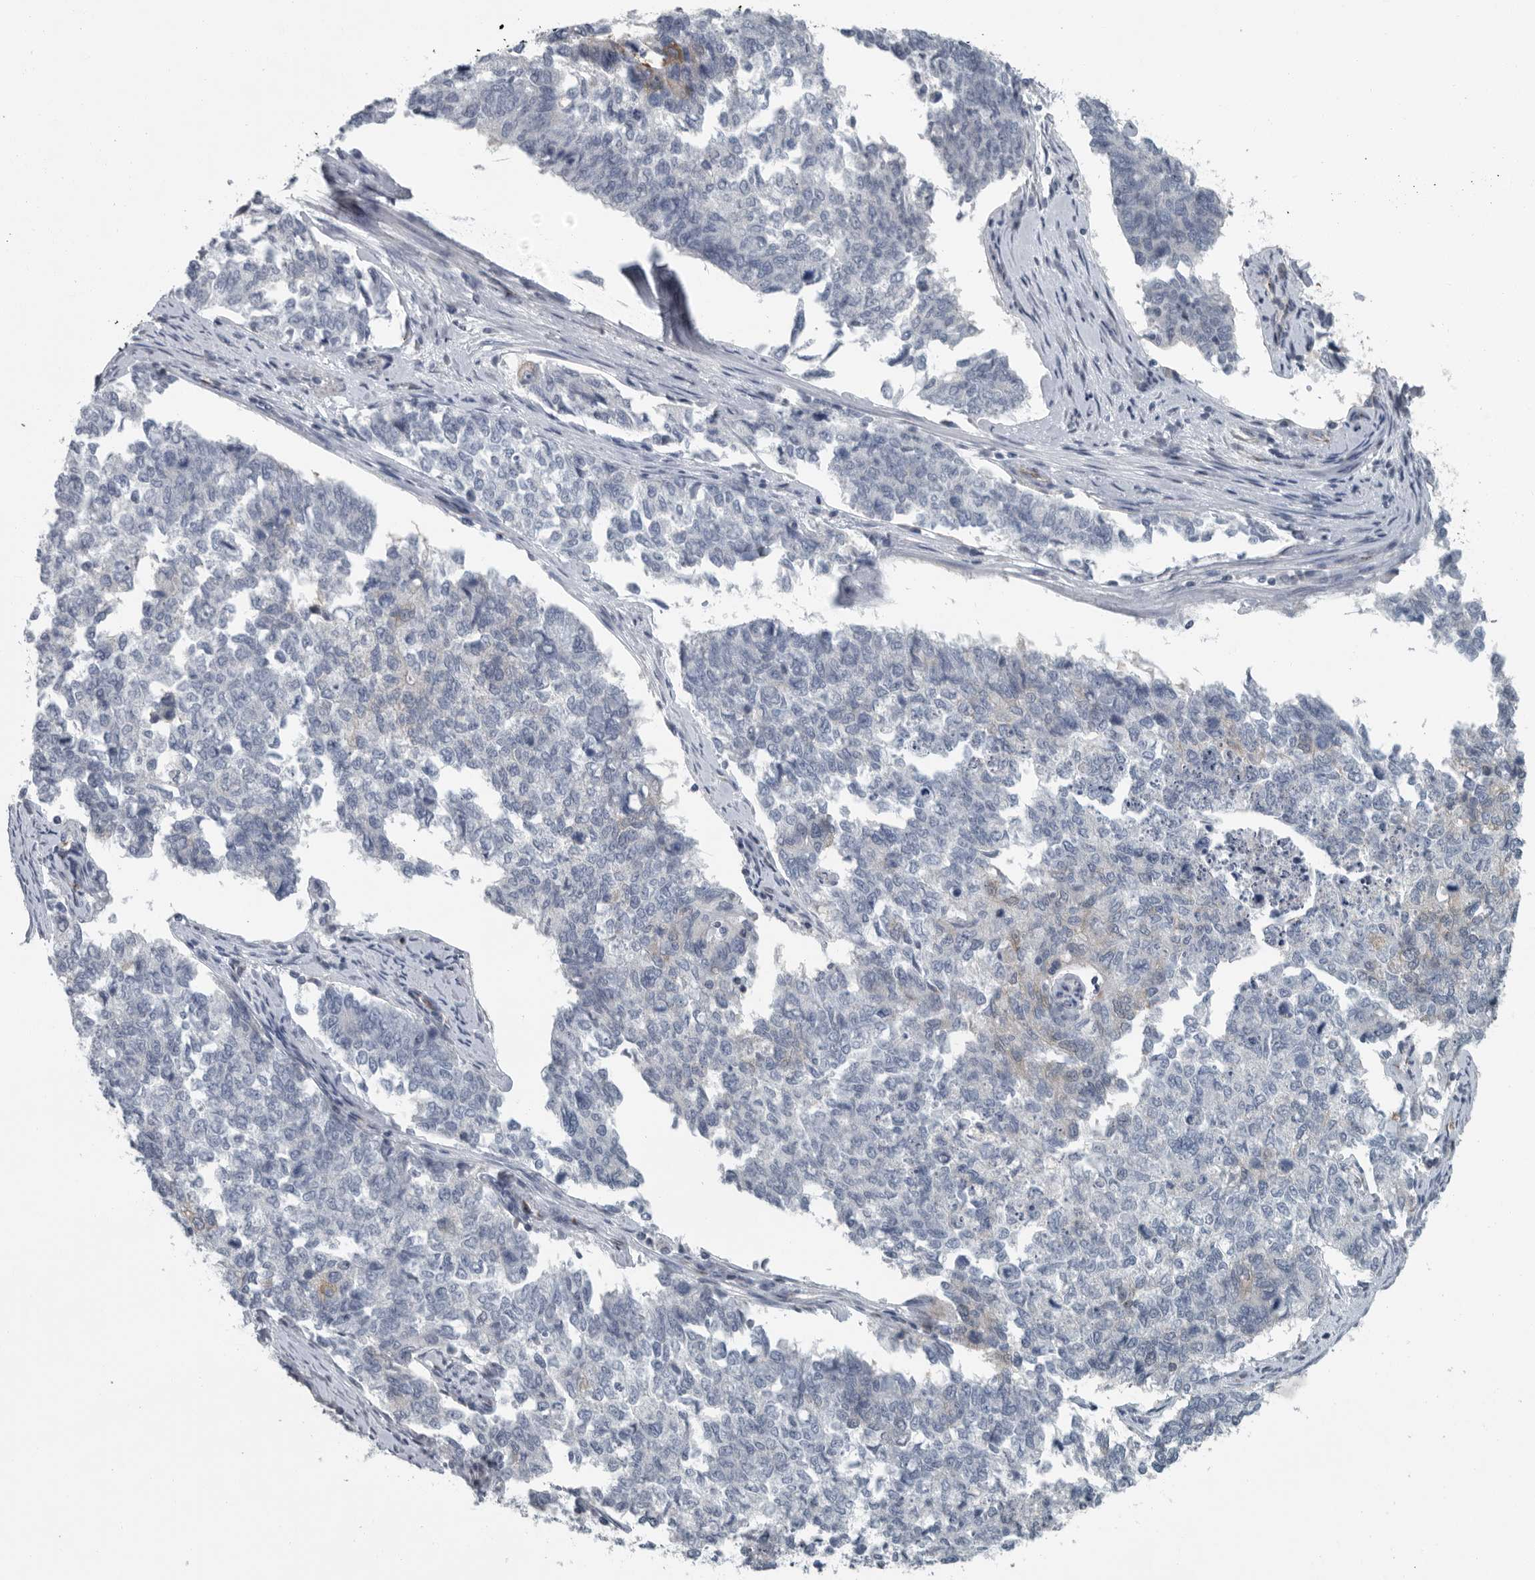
{"staining": {"intensity": "negative", "quantity": "none", "location": "none"}, "tissue": "cervical cancer", "cell_type": "Tumor cells", "image_type": "cancer", "snomed": [{"axis": "morphology", "description": "Squamous cell carcinoma, NOS"}, {"axis": "topography", "description": "Cervix"}], "caption": "Tumor cells are negative for brown protein staining in squamous cell carcinoma (cervical).", "gene": "MPP3", "patient": {"sex": "female", "age": 63}}